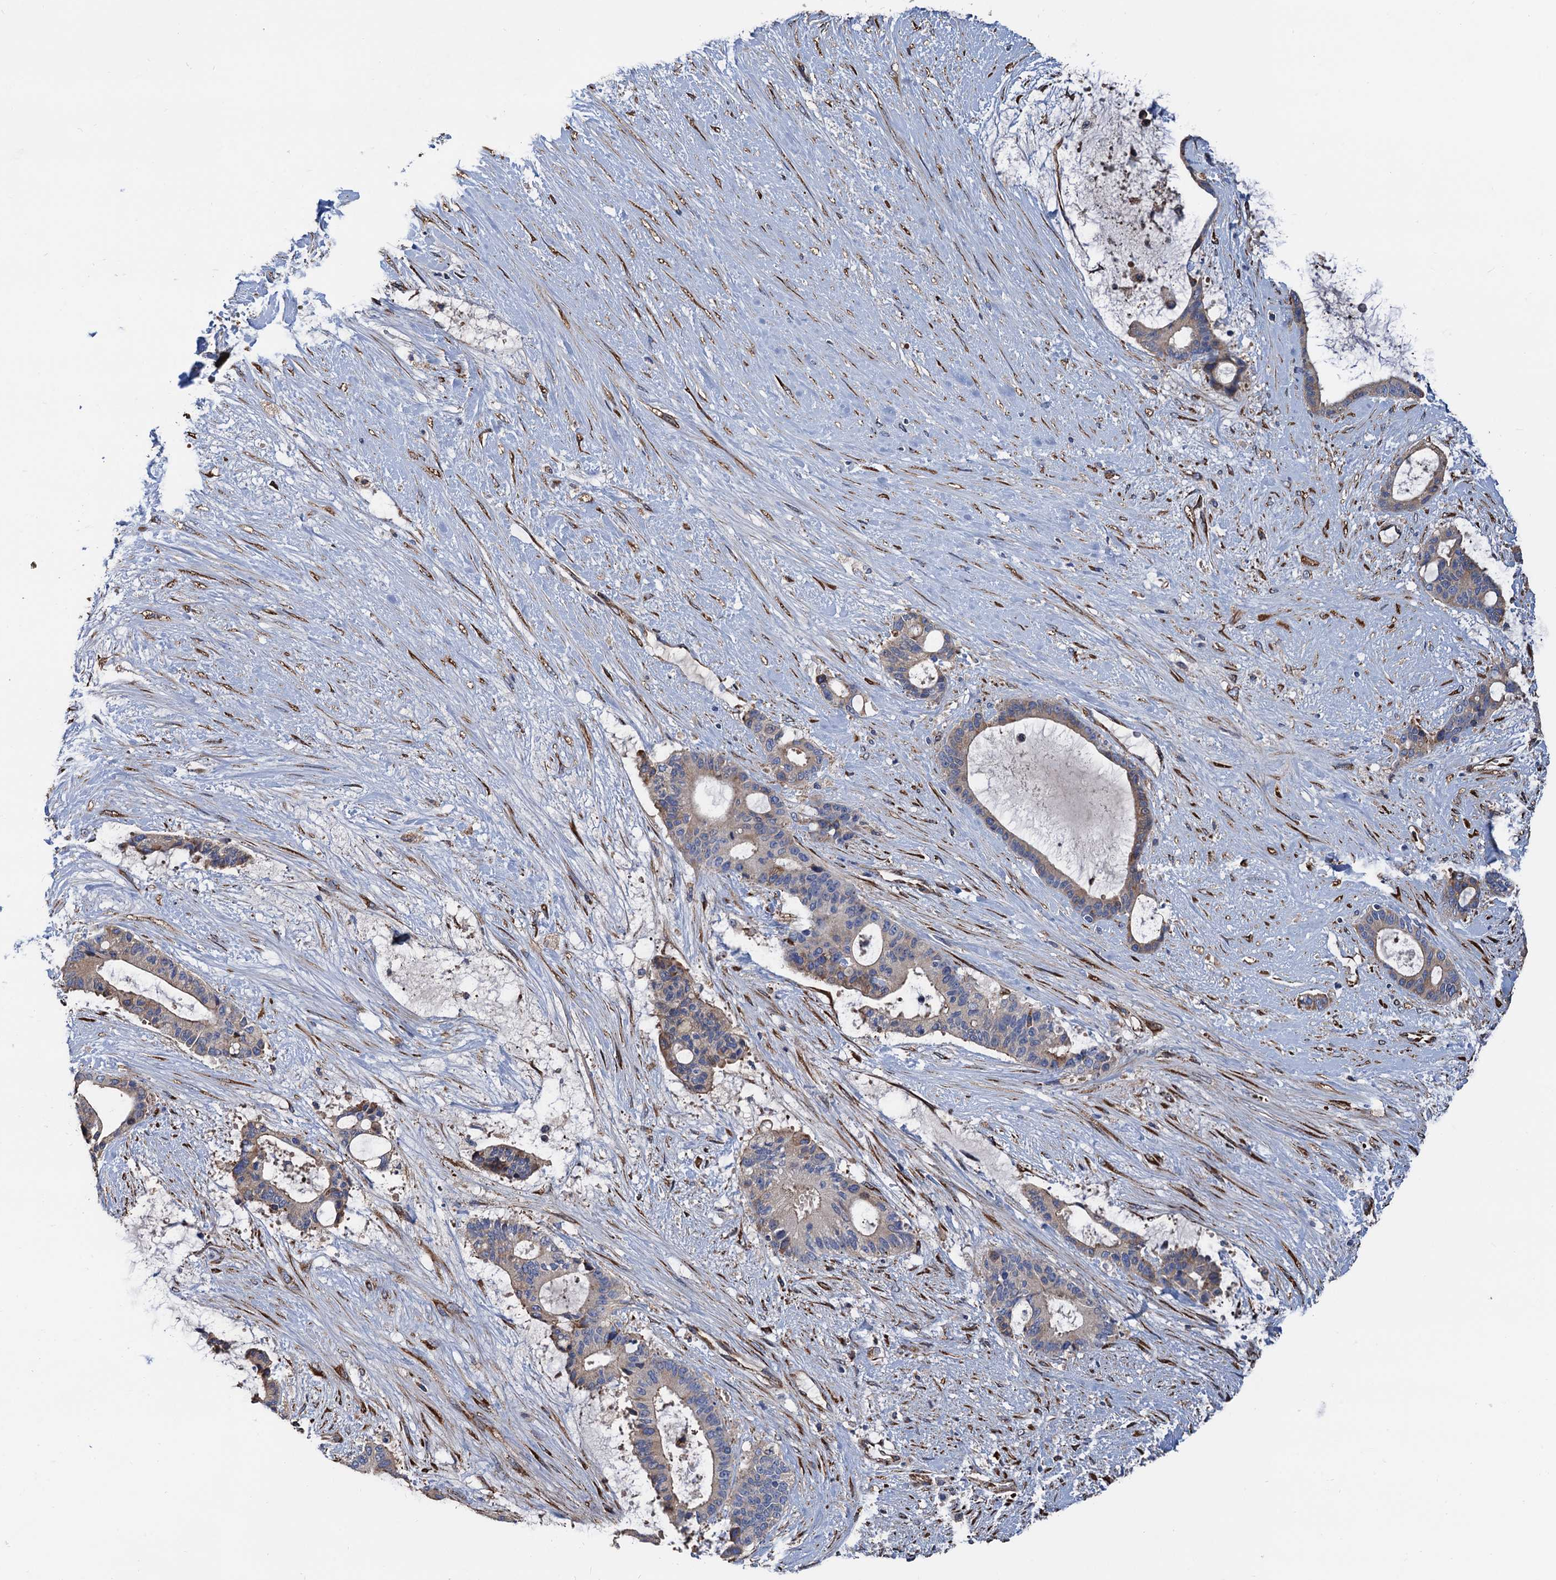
{"staining": {"intensity": "weak", "quantity": "<25%", "location": "cytoplasmic/membranous"}, "tissue": "liver cancer", "cell_type": "Tumor cells", "image_type": "cancer", "snomed": [{"axis": "morphology", "description": "Normal tissue, NOS"}, {"axis": "morphology", "description": "Cholangiocarcinoma"}, {"axis": "topography", "description": "Liver"}, {"axis": "topography", "description": "Peripheral nerve tissue"}], "caption": "A high-resolution histopathology image shows IHC staining of liver cholangiocarcinoma, which exhibits no significant positivity in tumor cells. (Brightfield microscopy of DAB immunohistochemistry (IHC) at high magnification).", "gene": "CNNM1", "patient": {"sex": "female", "age": 73}}